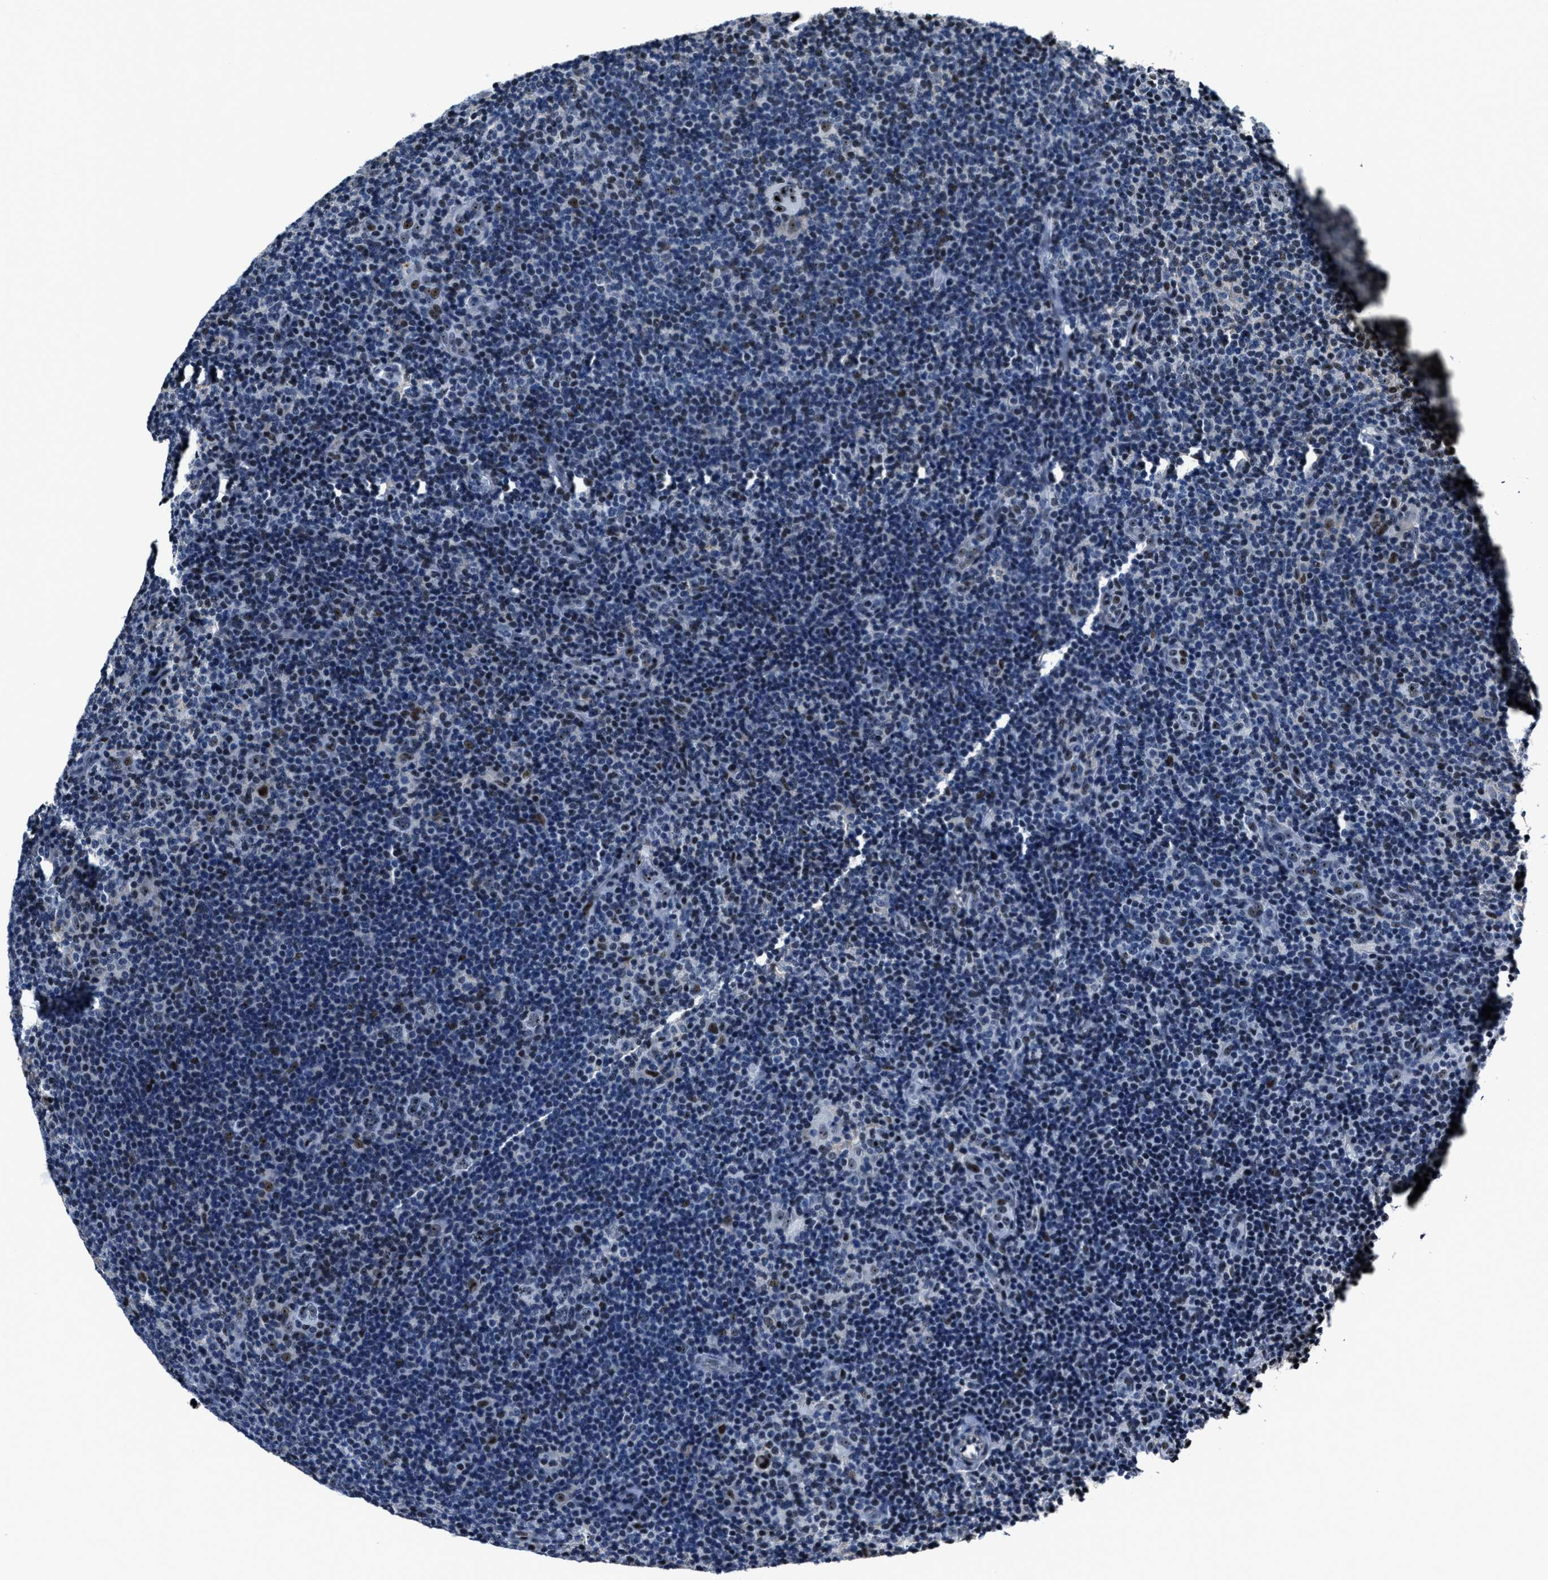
{"staining": {"intensity": "weak", "quantity": "<25%", "location": "nuclear"}, "tissue": "lymphoma", "cell_type": "Tumor cells", "image_type": "cancer", "snomed": [{"axis": "morphology", "description": "Hodgkin's disease, NOS"}, {"axis": "topography", "description": "Lymph node"}], "caption": "DAB (3,3'-diaminobenzidine) immunohistochemical staining of Hodgkin's disease exhibits no significant positivity in tumor cells. (Immunohistochemistry (ihc), brightfield microscopy, high magnification).", "gene": "PPIE", "patient": {"sex": "female", "age": 57}}